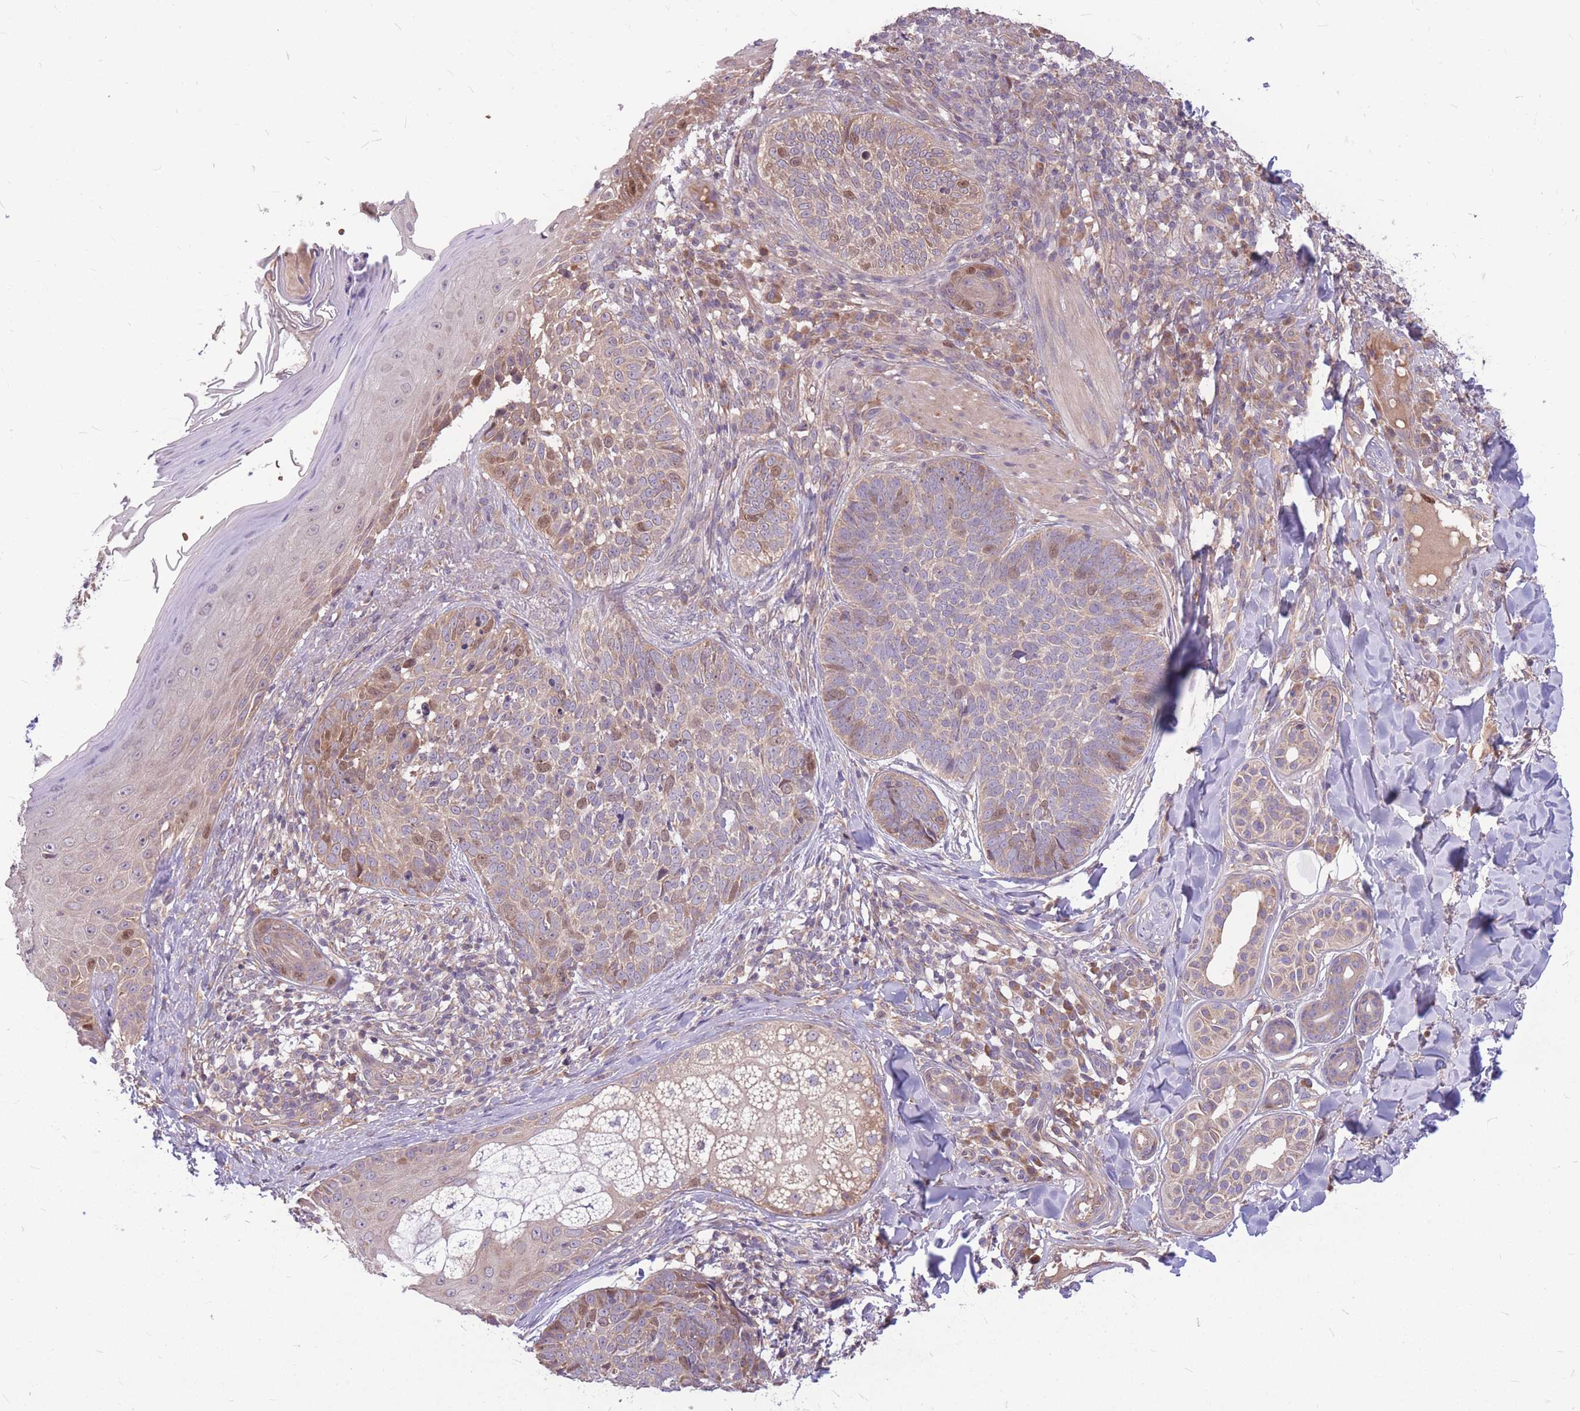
{"staining": {"intensity": "moderate", "quantity": "<25%", "location": "nuclear"}, "tissue": "skin cancer", "cell_type": "Tumor cells", "image_type": "cancer", "snomed": [{"axis": "morphology", "description": "Basal cell carcinoma"}, {"axis": "topography", "description": "Skin"}], "caption": "Protein expression by immunohistochemistry displays moderate nuclear positivity in approximately <25% of tumor cells in basal cell carcinoma (skin). The staining was performed using DAB, with brown indicating positive protein expression. Nuclei are stained blue with hematoxylin.", "gene": "GMNN", "patient": {"sex": "female", "age": 61}}